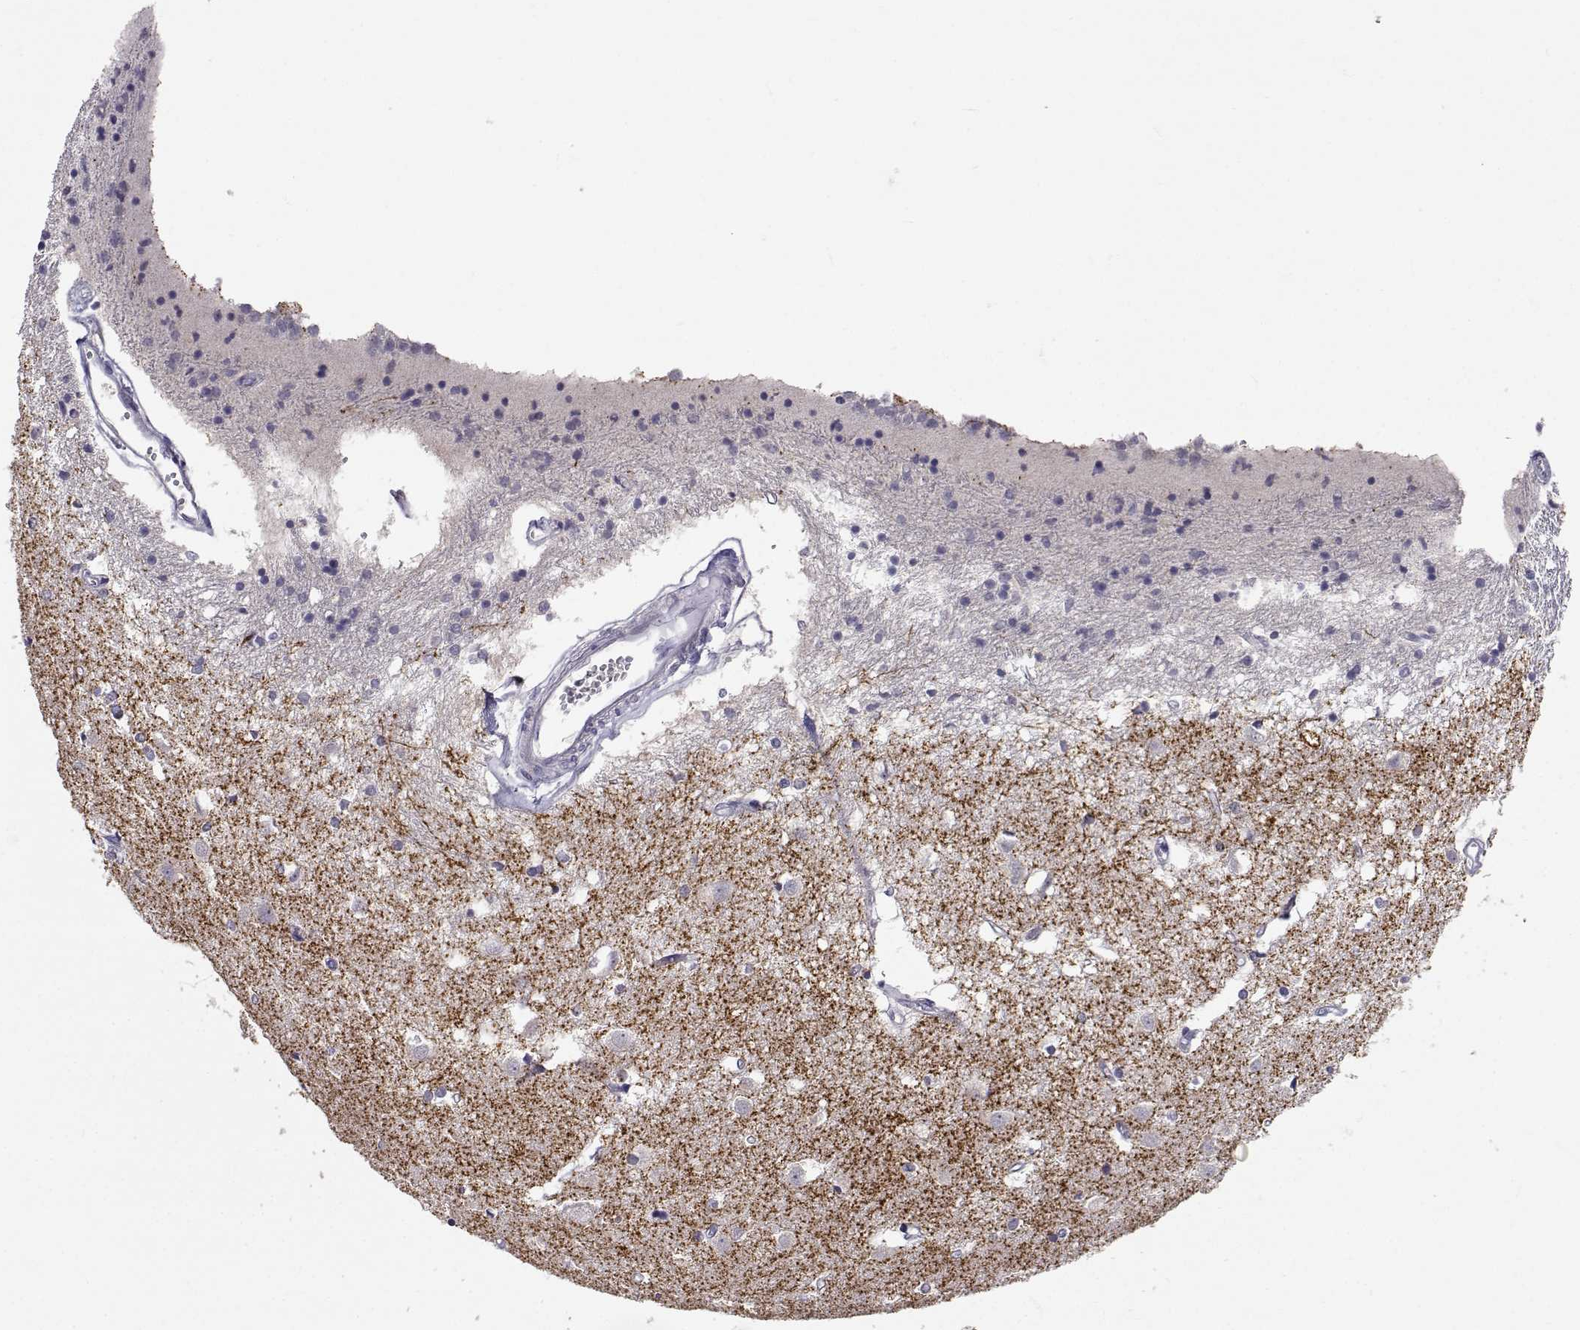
{"staining": {"intensity": "negative", "quantity": "none", "location": "none"}, "tissue": "caudate", "cell_type": "Glial cells", "image_type": "normal", "snomed": [{"axis": "morphology", "description": "Normal tissue, NOS"}, {"axis": "topography", "description": "Lateral ventricle wall"}], "caption": "This micrograph is of unremarkable caudate stained with immunohistochemistry (IHC) to label a protein in brown with the nuclei are counter-stained blue. There is no positivity in glial cells.", "gene": "SLC6A3", "patient": {"sex": "male", "age": 54}}